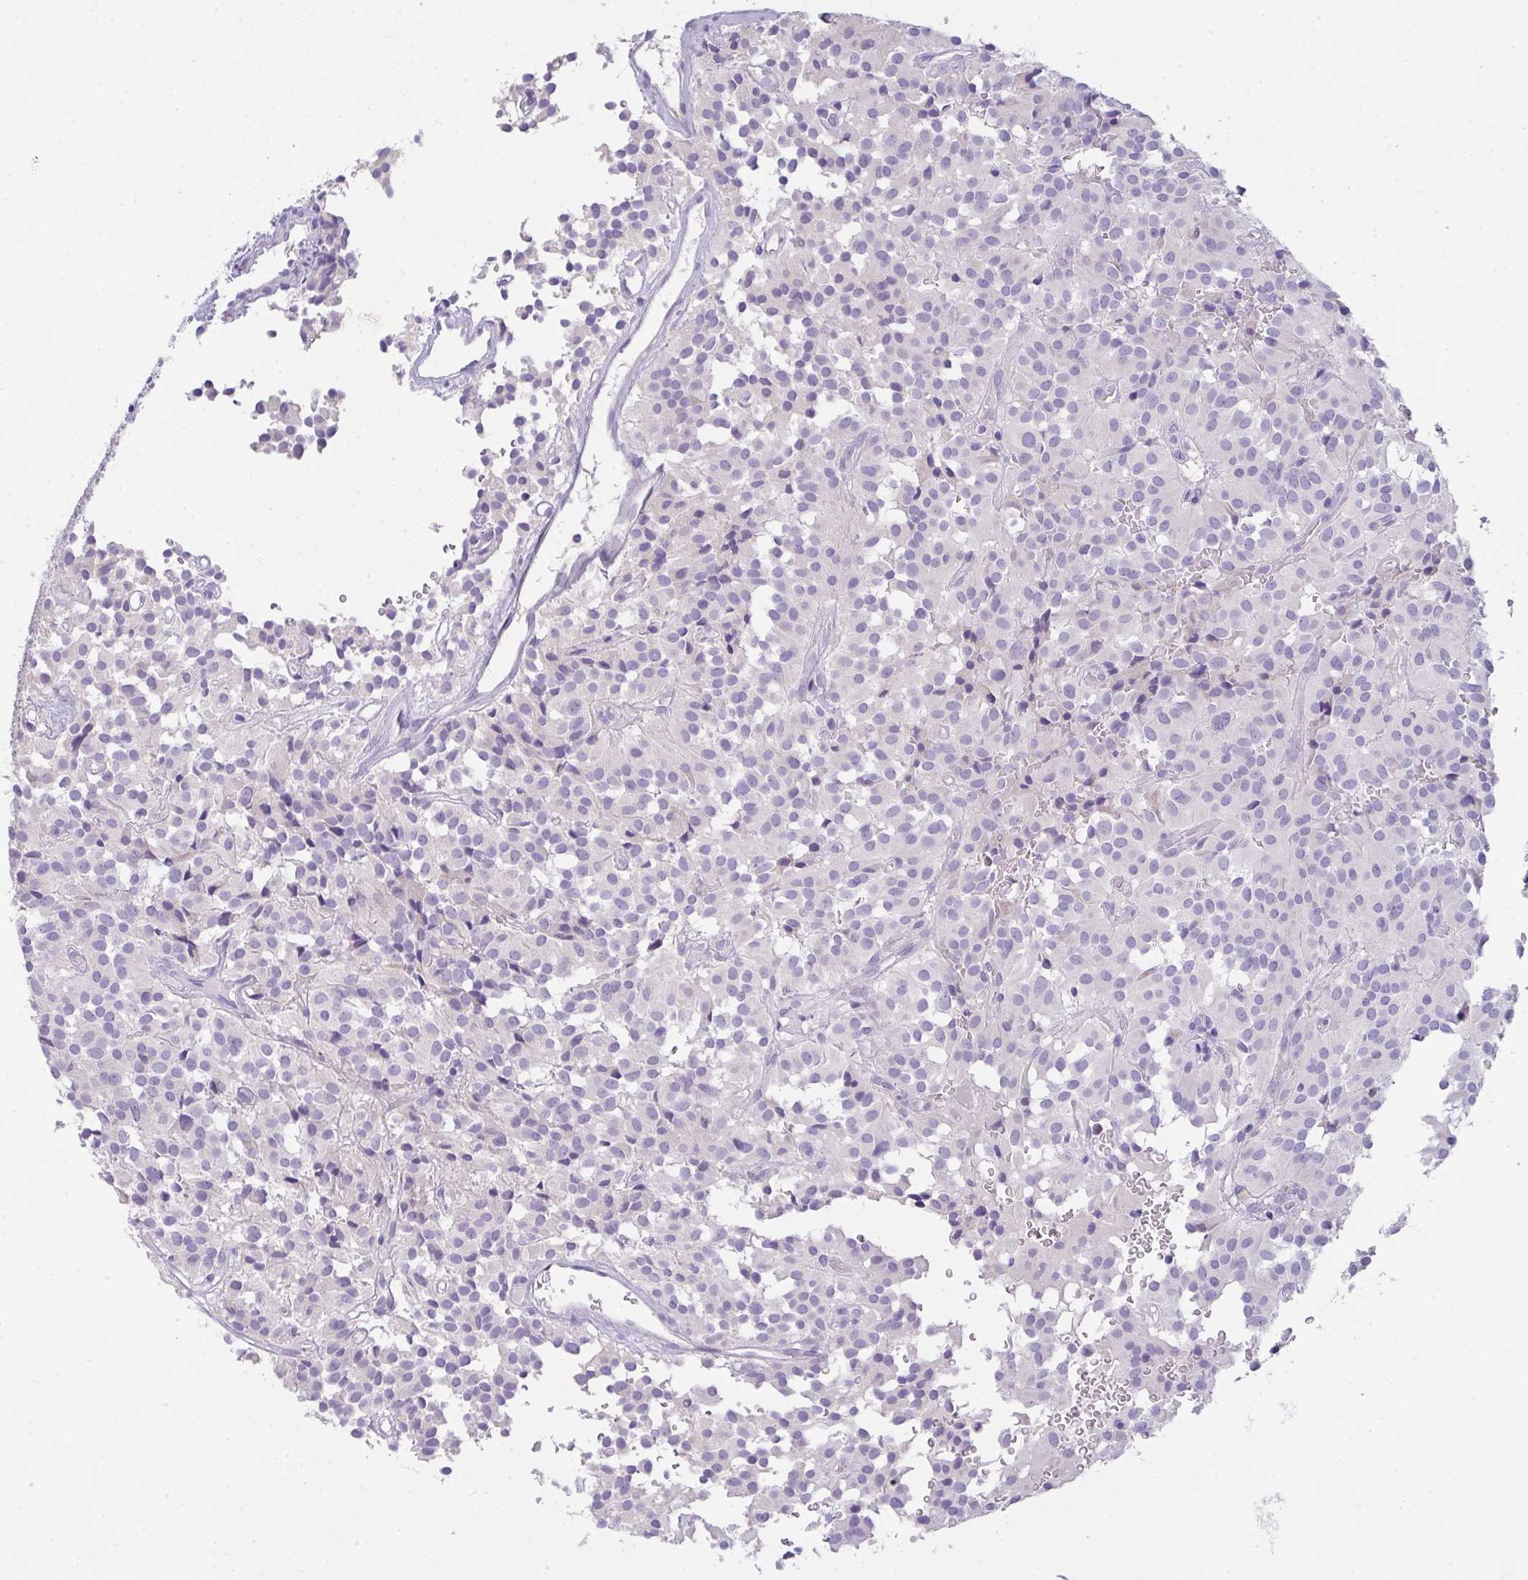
{"staining": {"intensity": "negative", "quantity": "none", "location": "none"}, "tissue": "glioma", "cell_type": "Tumor cells", "image_type": "cancer", "snomed": [{"axis": "morphology", "description": "Glioma, malignant, Low grade"}, {"axis": "topography", "description": "Brain"}], "caption": "Protein analysis of low-grade glioma (malignant) exhibits no significant staining in tumor cells. (Stains: DAB immunohistochemistry (IHC) with hematoxylin counter stain, Microscopy: brightfield microscopy at high magnification).", "gene": "COX7B", "patient": {"sex": "male", "age": 42}}